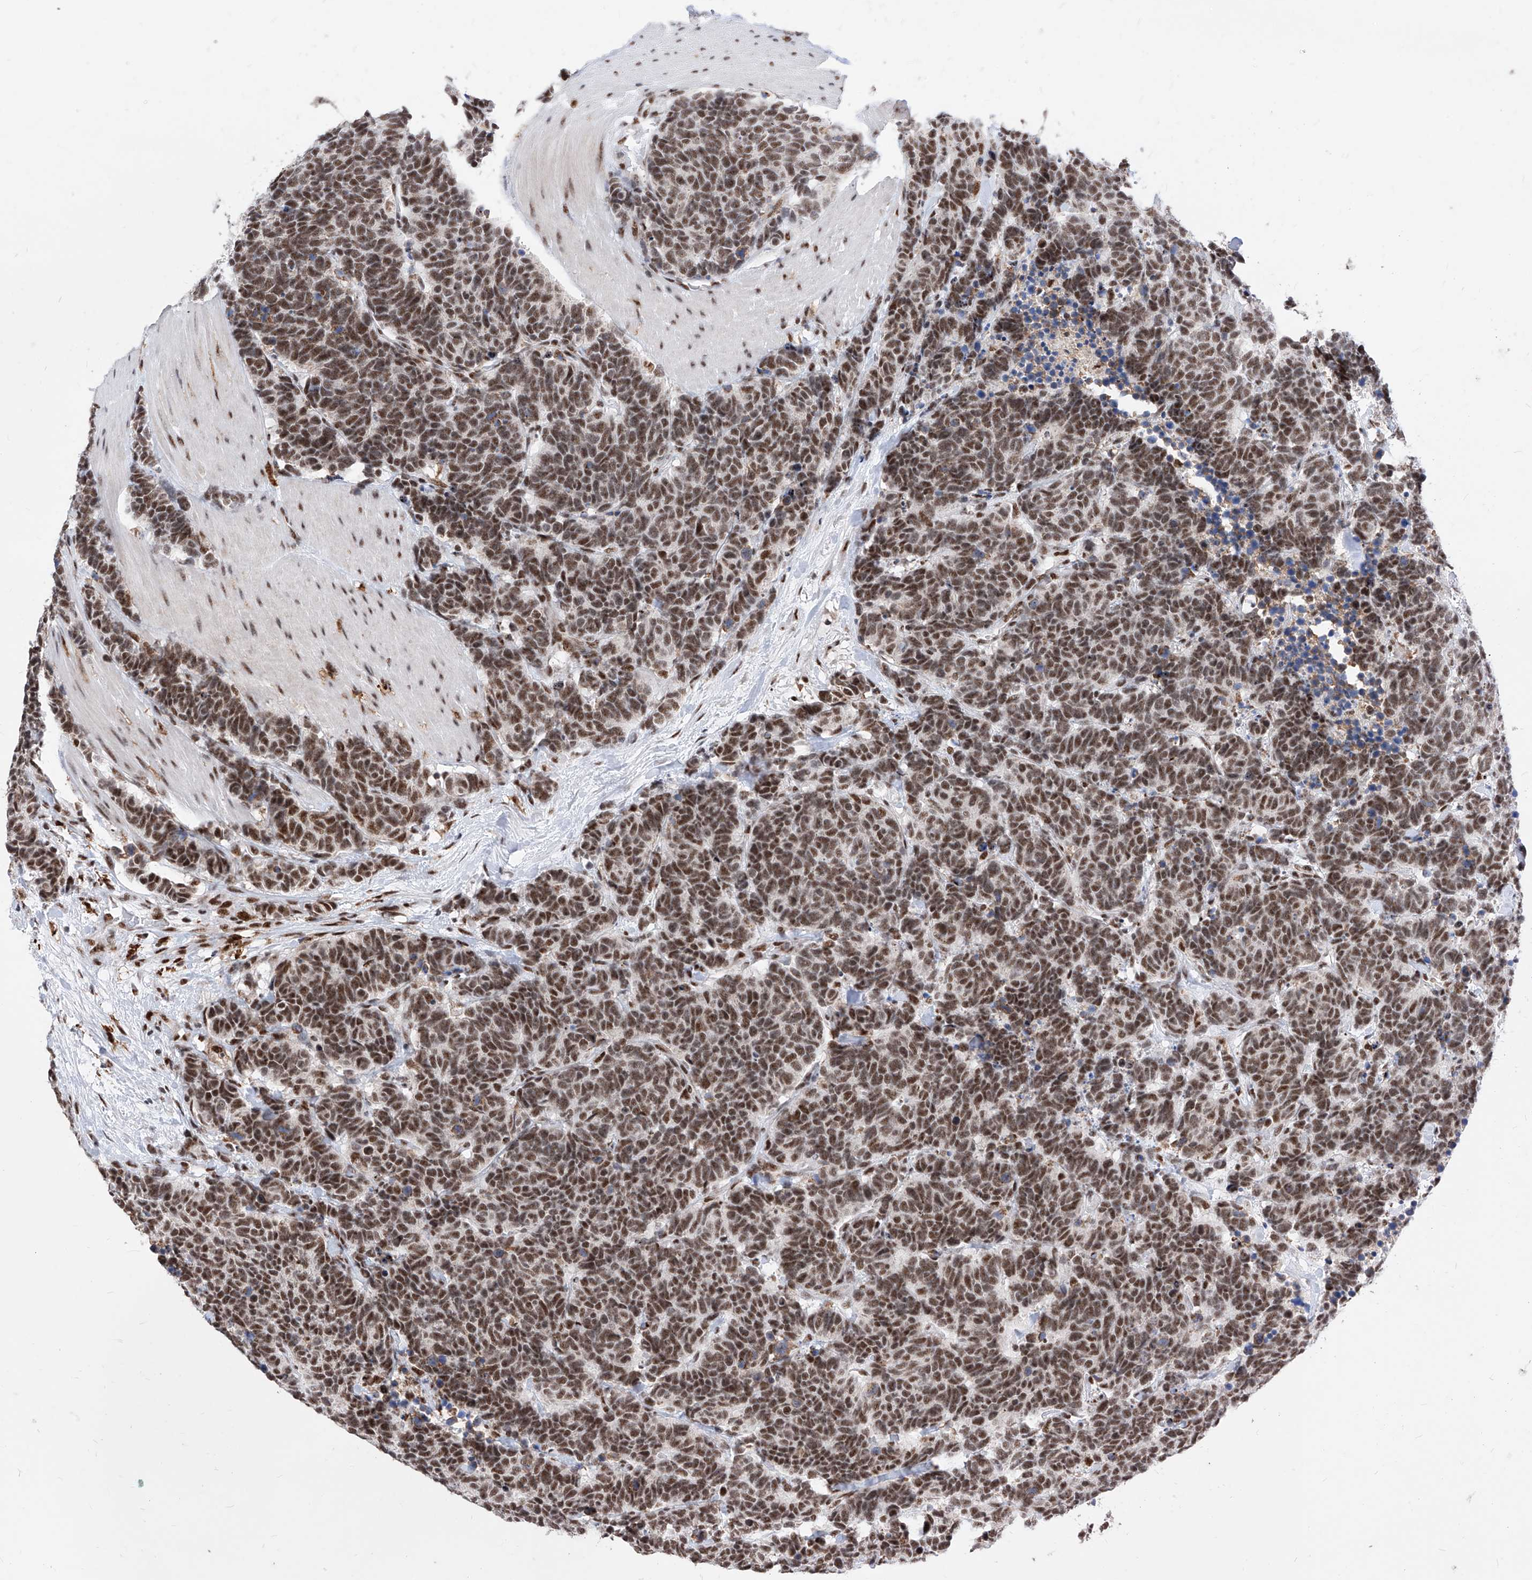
{"staining": {"intensity": "strong", "quantity": ">75%", "location": "nuclear"}, "tissue": "carcinoid", "cell_type": "Tumor cells", "image_type": "cancer", "snomed": [{"axis": "morphology", "description": "Carcinoma, NOS"}, {"axis": "morphology", "description": "Carcinoid, malignant, NOS"}, {"axis": "topography", "description": "Urinary bladder"}], "caption": "An immunohistochemistry (IHC) micrograph of tumor tissue is shown. Protein staining in brown highlights strong nuclear positivity in malignant carcinoid within tumor cells. (Stains: DAB in brown, nuclei in blue, Microscopy: brightfield microscopy at high magnification).", "gene": "PHF5A", "patient": {"sex": "male", "age": 57}}